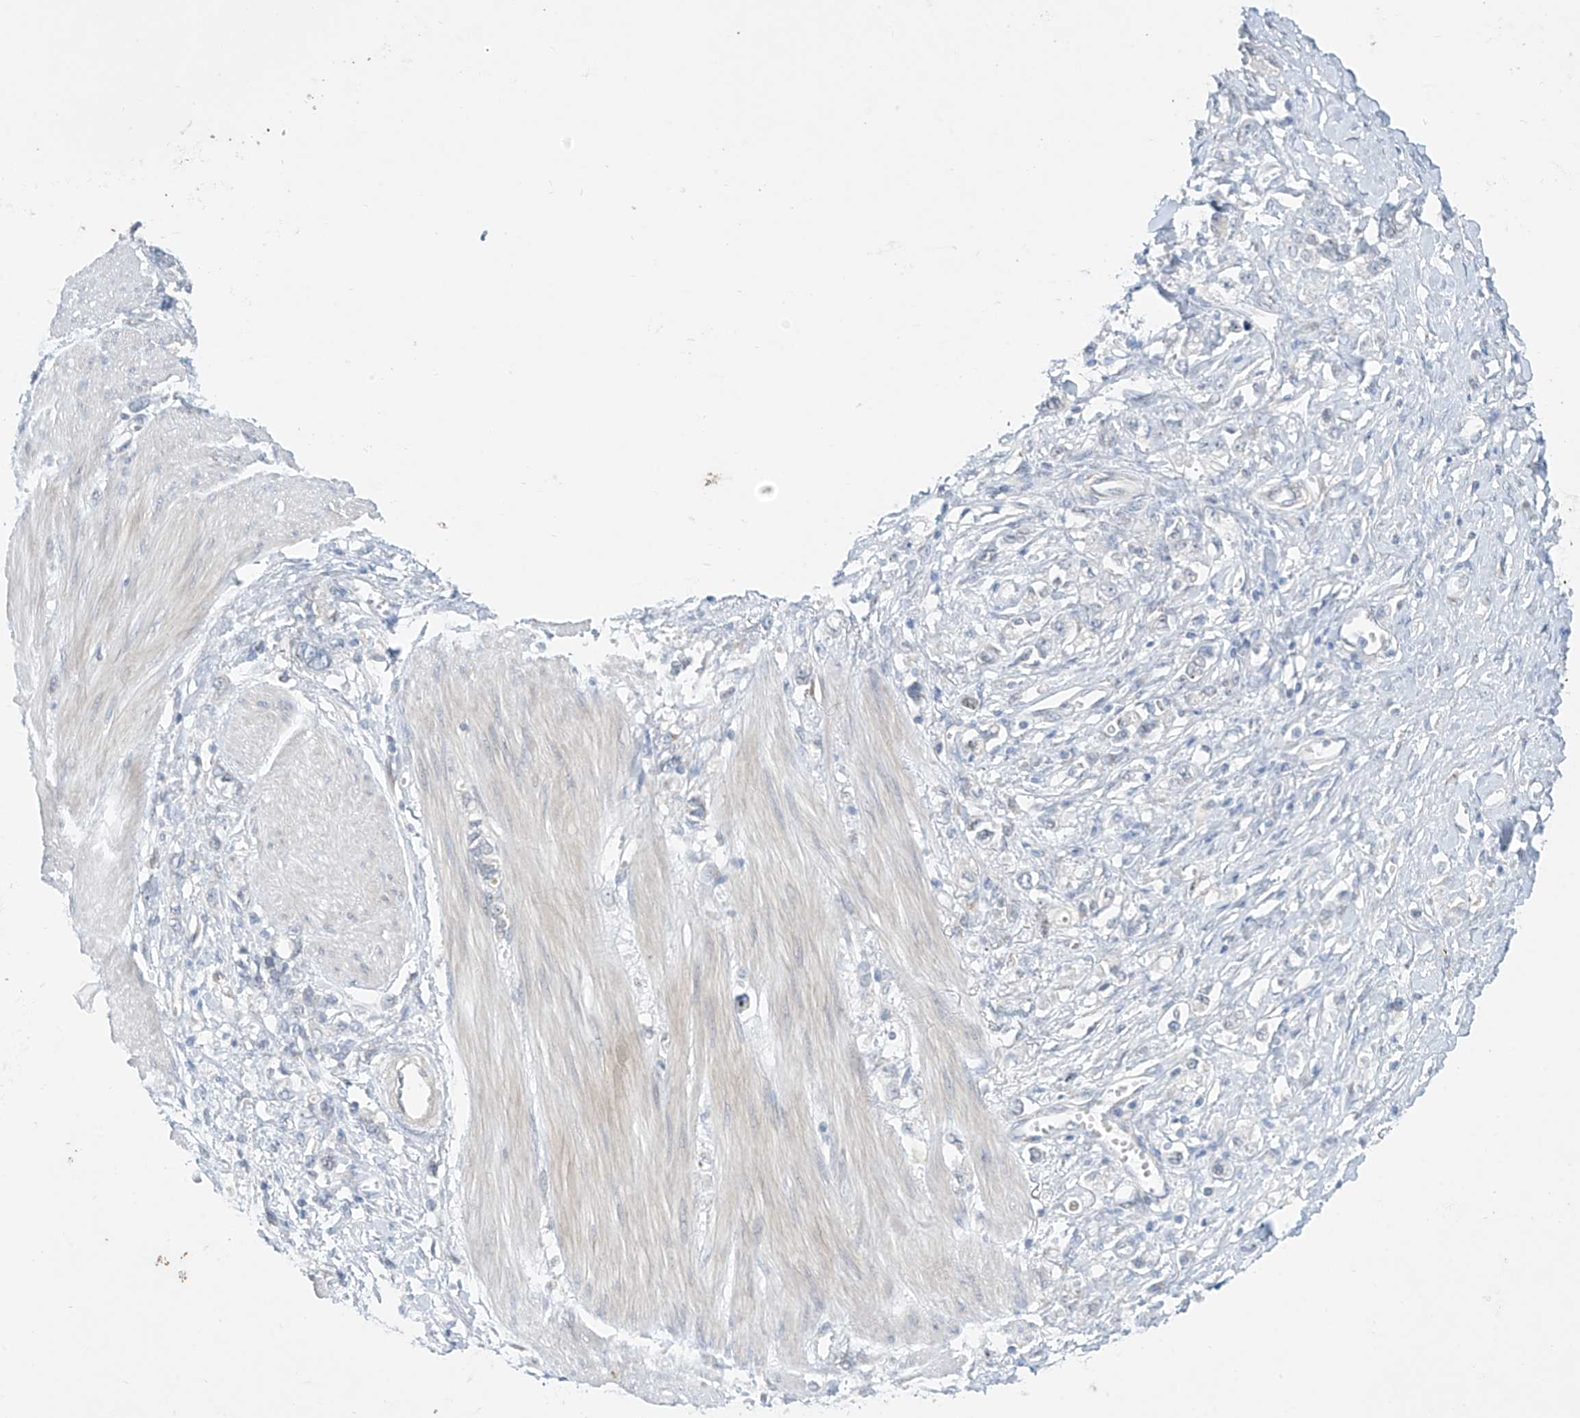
{"staining": {"intensity": "negative", "quantity": "none", "location": "none"}, "tissue": "stomach cancer", "cell_type": "Tumor cells", "image_type": "cancer", "snomed": [{"axis": "morphology", "description": "Adenocarcinoma, NOS"}, {"axis": "topography", "description": "Stomach"}], "caption": "Stomach cancer (adenocarcinoma) was stained to show a protein in brown. There is no significant positivity in tumor cells.", "gene": "KRTAP25-1", "patient": {"sex": "female", "age": 76}}